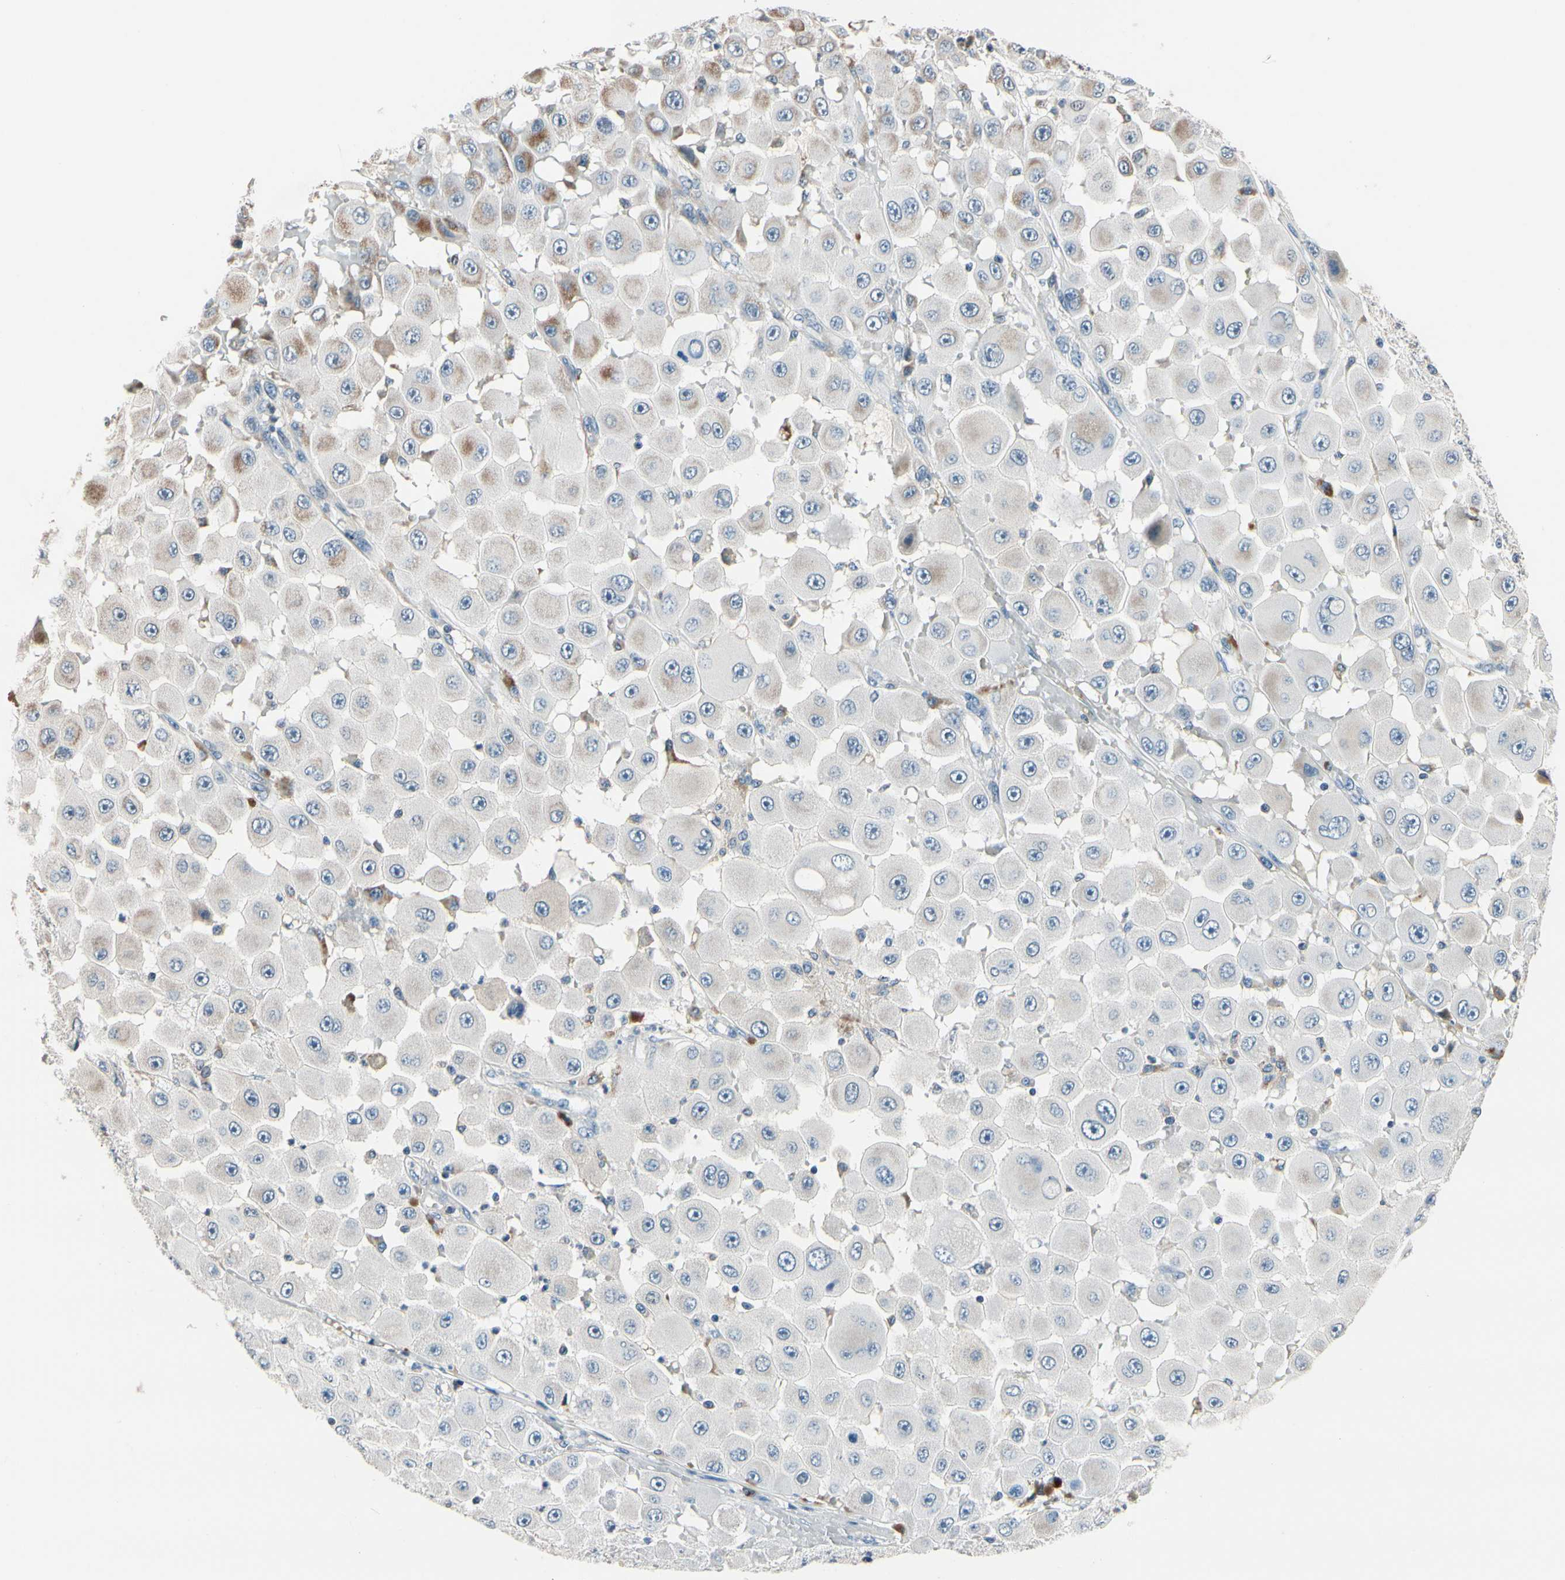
{"staining": {"intensity": "negative", "quantity": "none", "location": "none"}, "tissue": "melanoma", "cell_type": "Tumor cells", "image_type": "cancer", "snomed": [{"axis": "morphology", "description": "Malignant melanoma, NOS"}, {"axis": "topography", "description": "Skin"}], "caption": "Immunohistochemical staining of human malignant melanoma exhibits no significant positivity in tumor cells. The staining was performed using DAB (3,3'-diaminobenzidine) to visualize the protein expression in brown, while the nuclei were stained in blue with hematoxylin (Magnification: 20x).", "gene": "TMEM176A", "patient": {"sex": "female", "age": 81}}